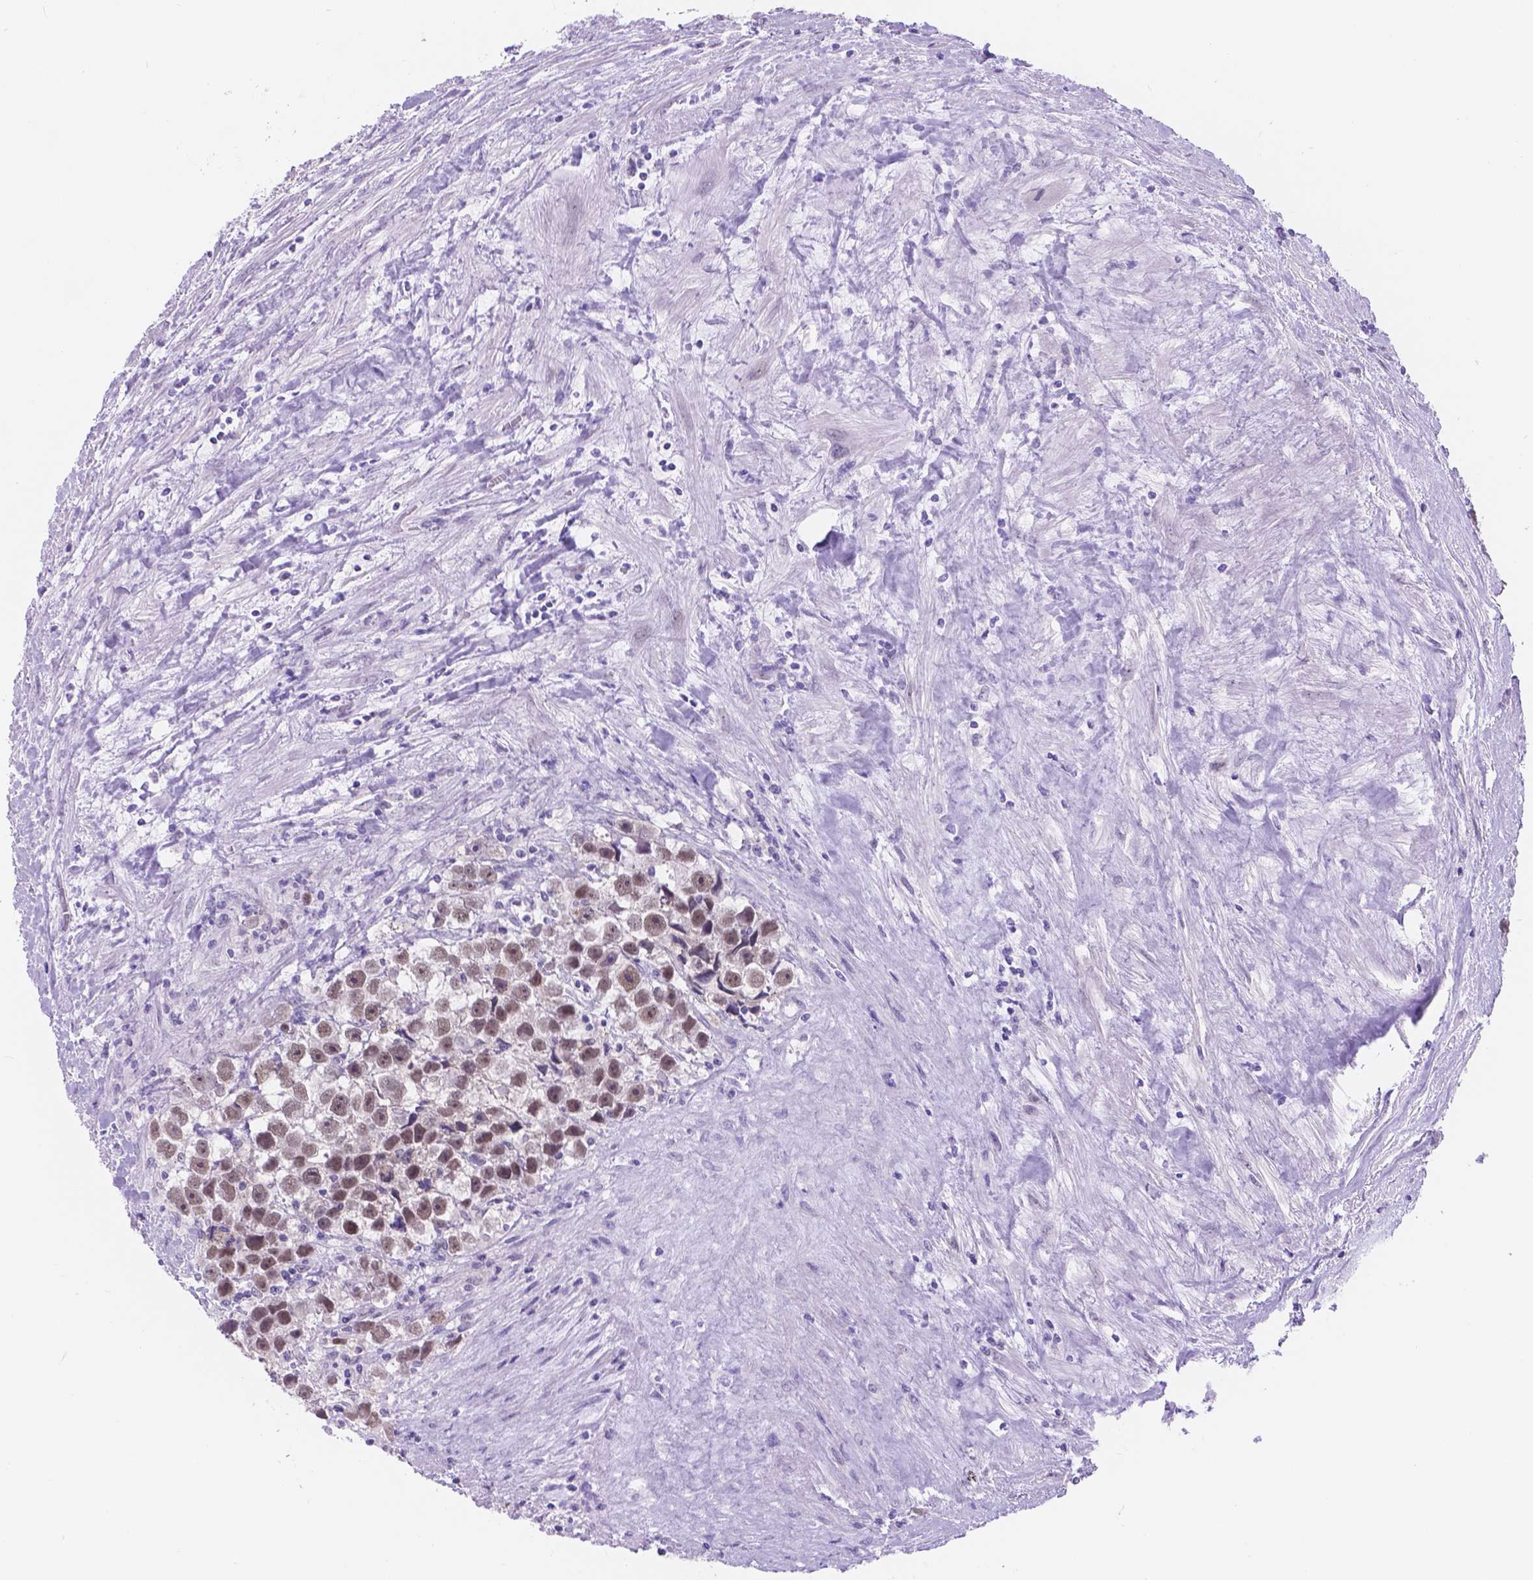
{"staining": {"intensity": "moderate", "quantity": ">75%", "location": "nuclear"}, "tissue": "testis cancer", "cell_type": "Tumor cells", "image_type": "cancer", "snomed": [{"axis": "morphology", "description": "Seminoma, NOS"}, {"axis": "topography", "description": "Testis"}], "caption": "Immunohistochemical staining of human testis seminoma exhibits medium levels of moderate nuclear positivity in approximately >75% of tumor cells. The staining is performed using DAB (3,3'-diaminobenzidine) brown chromogen to label protein expression. The nuclei are counter-stained blue using hematoxylin.", "gene": "DCC", "patient": {"sex": "male", "age": 43}}